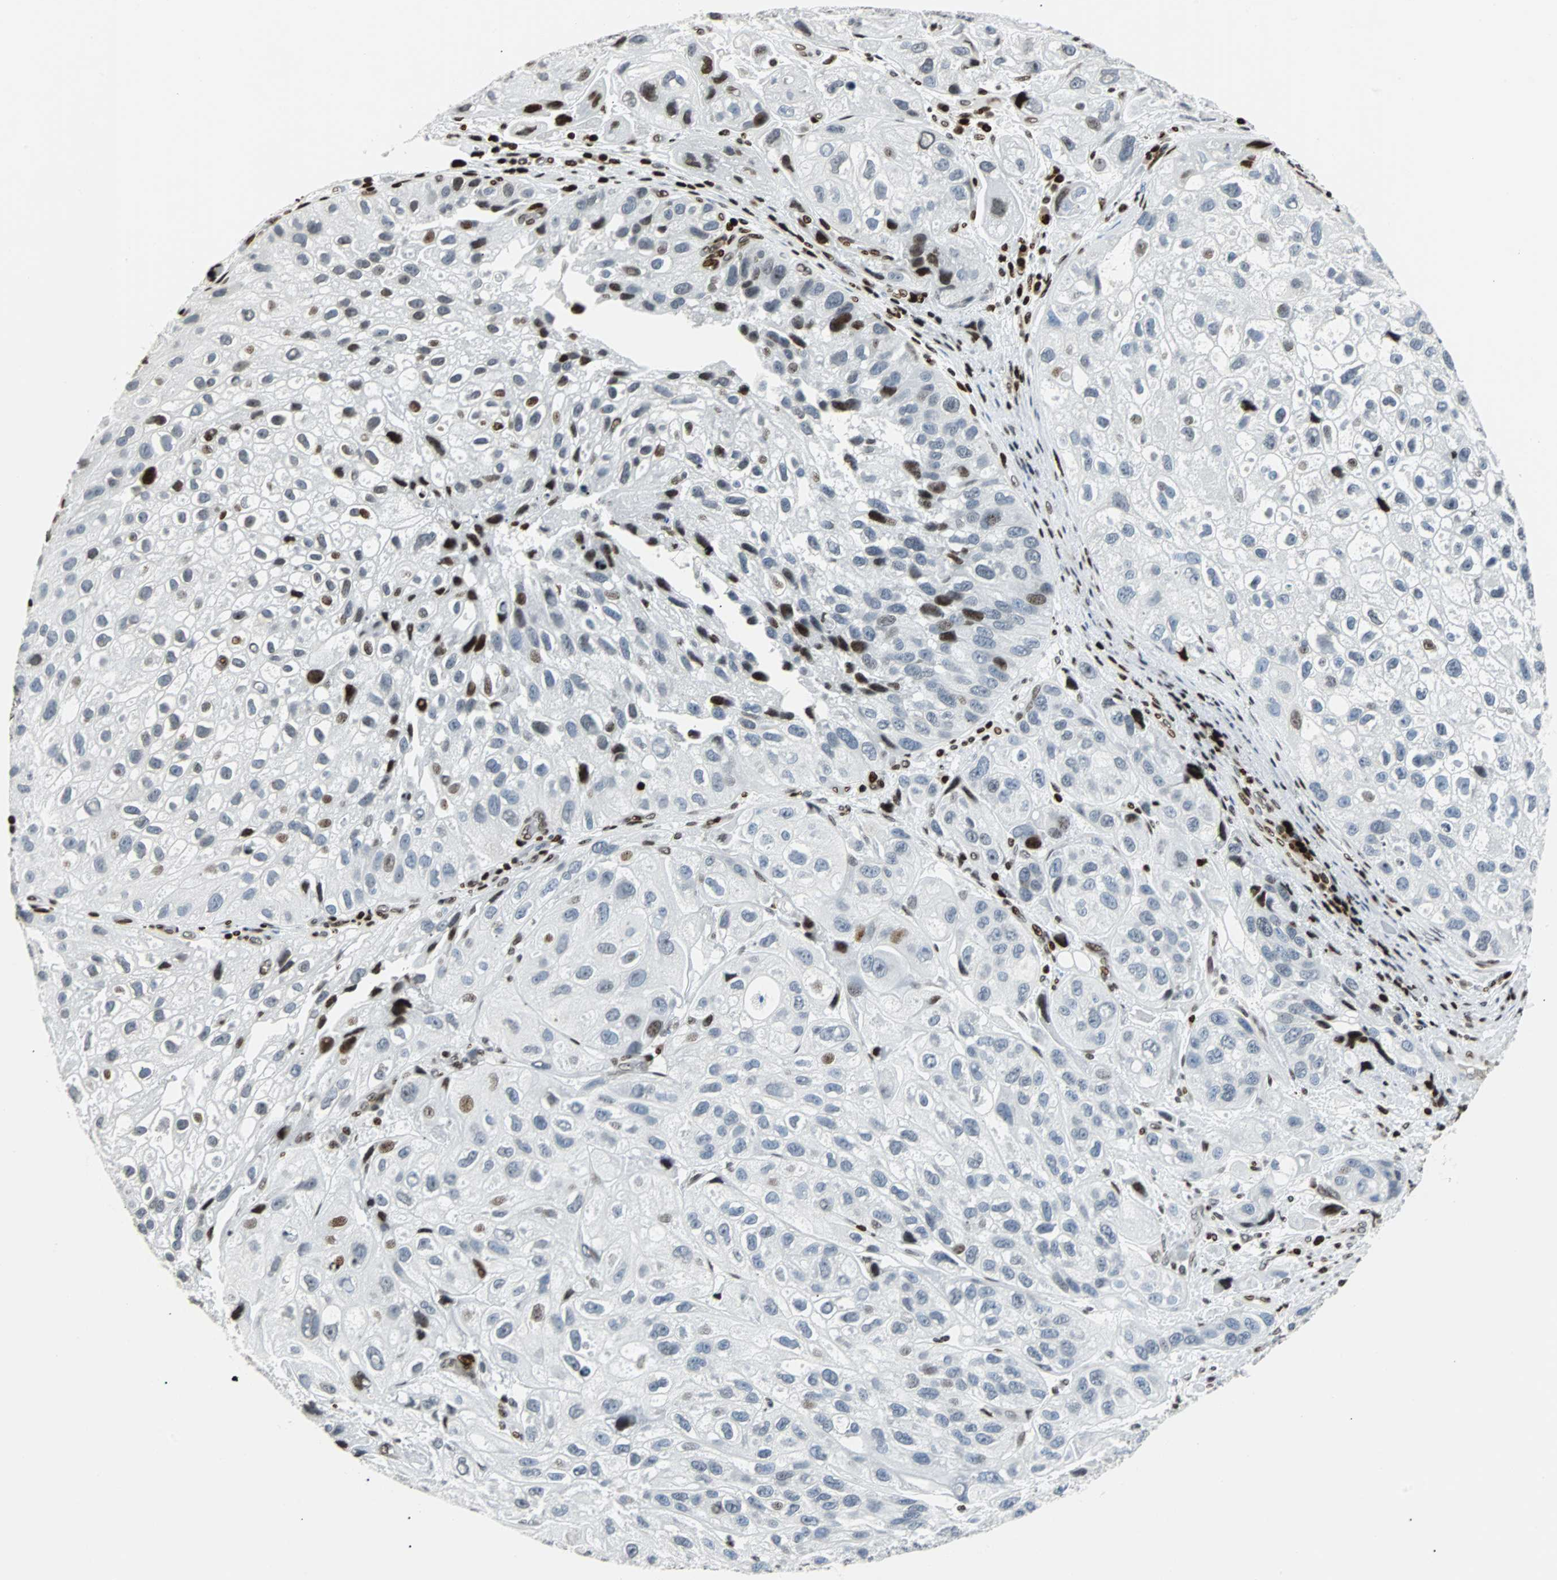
{"staining": {"intensity": "strong", "quantity": "<25%", "location": "nuclear"}, "tissue": "urothelial cancer", "cell_type": "Tumor cells", "image_type": "cancer", "snomed": [{"axis": "morphology", "description": "Urothelial carcinoma, High grade"}, {"axis": "topography", "description": "Urinary bladder"}], "caption": "IHC photomicrograph of neoplastic tissue: human high-grade urothelial carcinoma stained using immunohistochemistry exhibits medium levels of strong protein expression localized specifically in the nuclear of tumor cells, appearing as a nuclear brown color.", "gene": "ZNF131", "patient": {"sex": "female", "age": 64}}